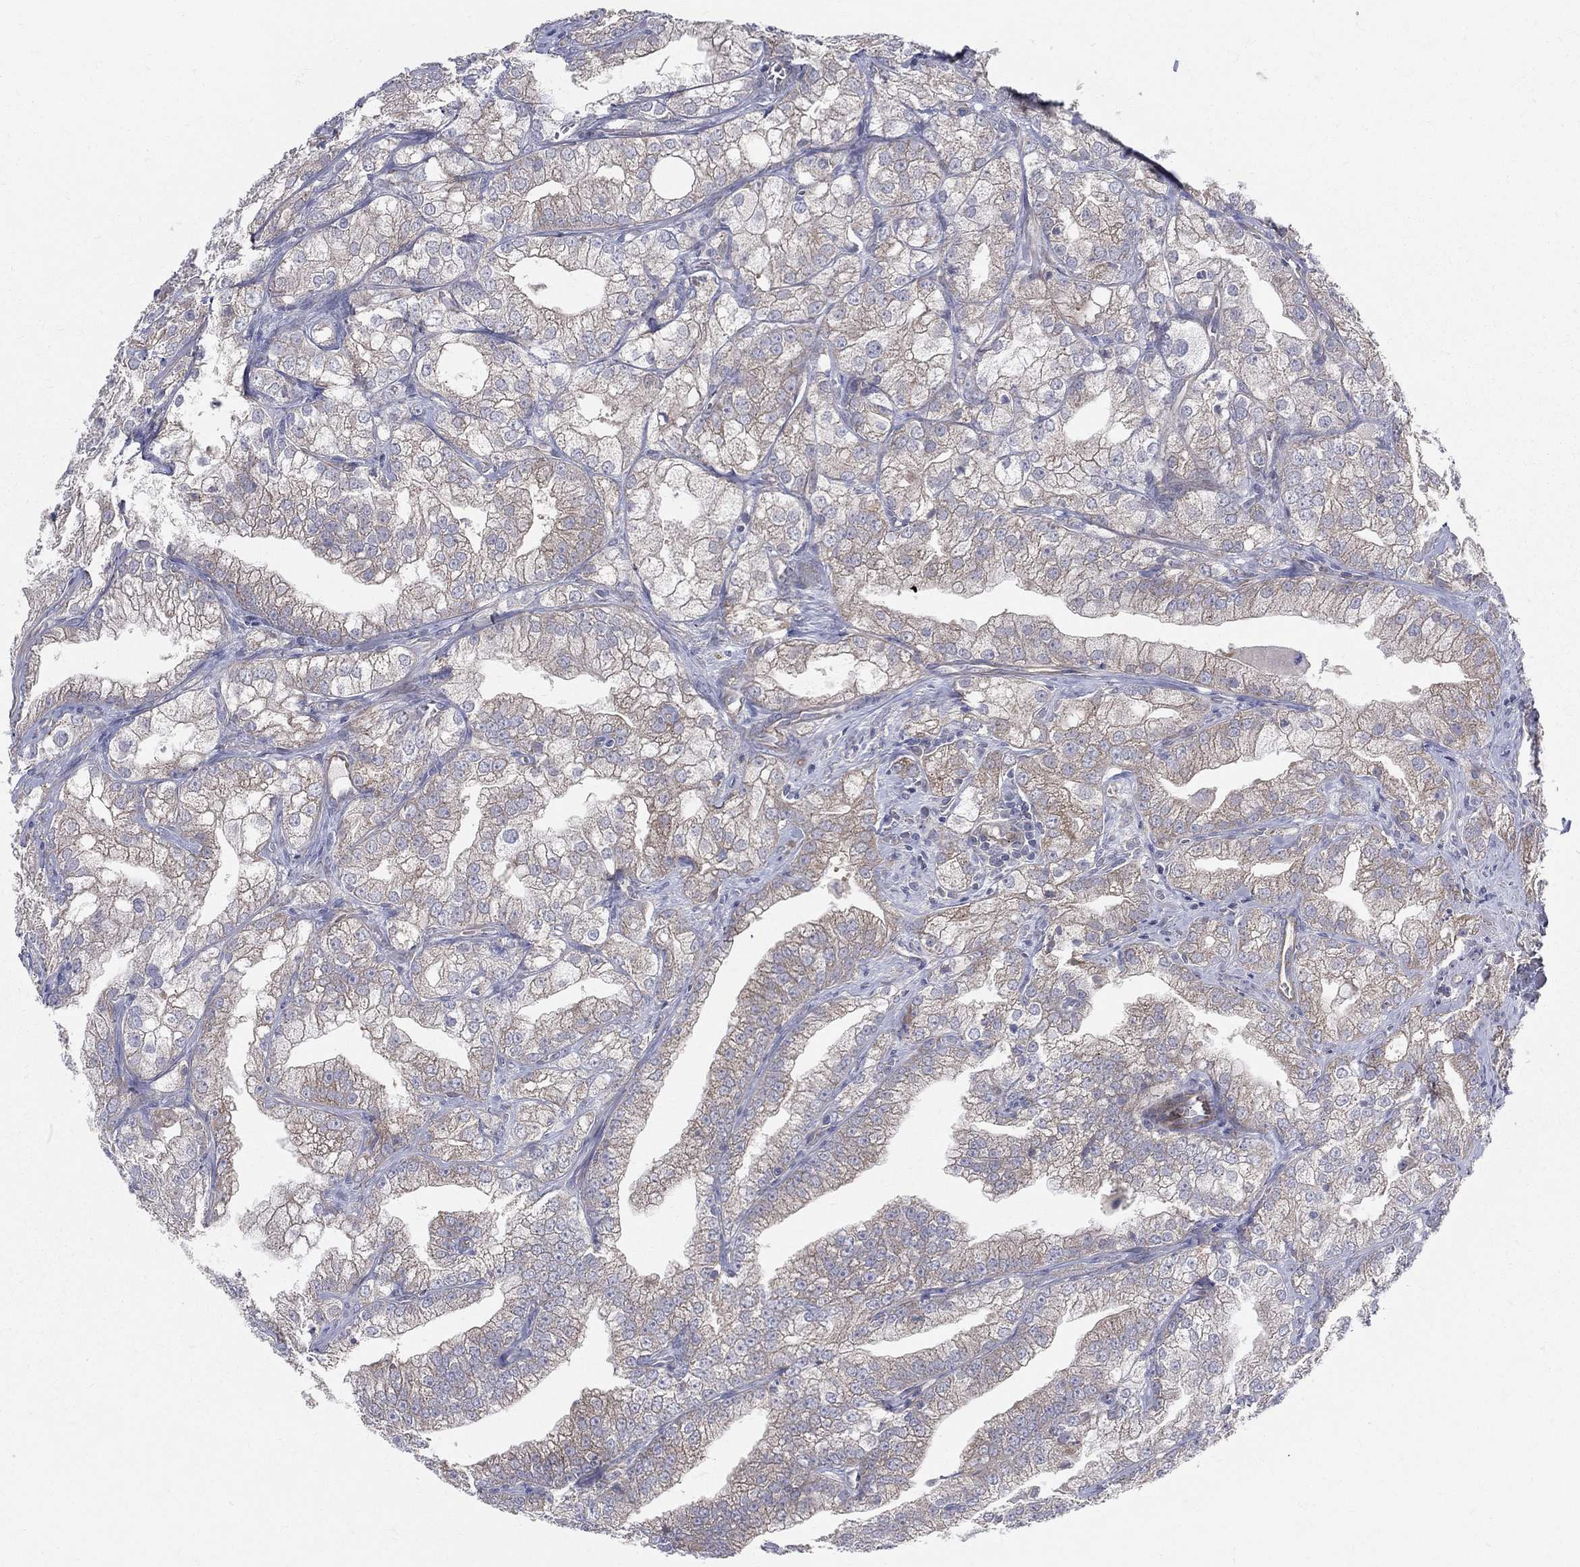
{"staining": {"intensity": "moderate", "quantity": "<25%", "location": "cytoplasmic/membranous"}, "tissue": "prostate cancer", "cell_type": "Tumor cells", "image_type": "cancer", "snomed": [{"axis": "morphology", "description": "Adenocarcinoma, NOS"}, {"axis": "topography", "description": "Prostate"}], "caption": "Approximately <25% of tumor cells in prostate adenocarcinoma exhibit moderate cytoplasmic/membranous protein expression as visualized by brown immunohistochemical staining.", "gene": "POMZP3", "patient": {"sex": "male", "age": 70}}